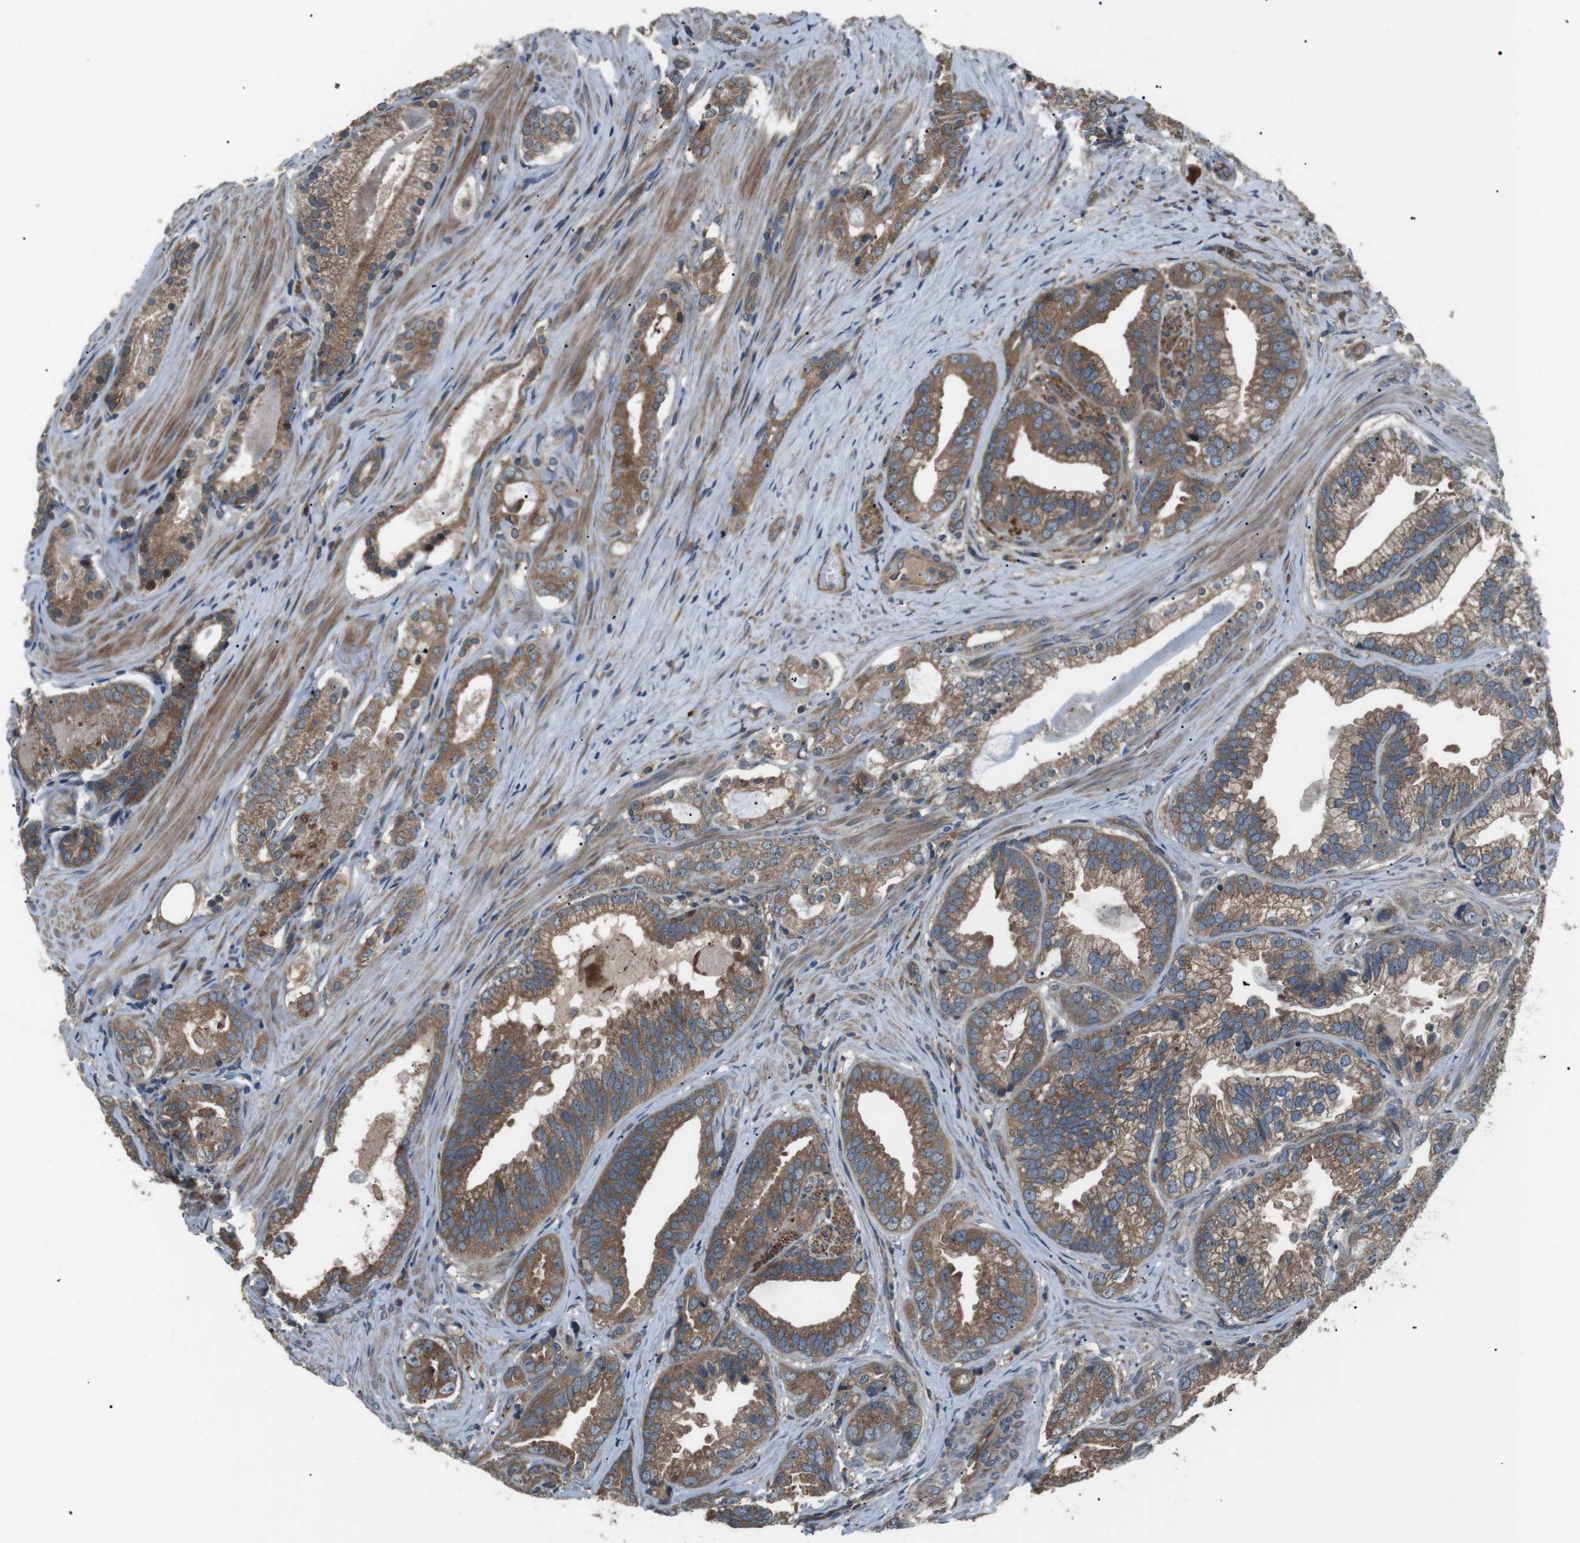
{"staining": {"intensity": "moderate", "quantity": ">75%", "location": "cytoplasmic/membranous"}, "tissue": "prostate cancer", "cell_type": "Tumor cells", "image_type": "cancer", "snomed": [{"axis": "morphology", "description": "Adenocarcinoma, Low grade"}, {"axis": "topography", "description": "Prostate"}], "caption": "Immunohistochemical staining of human prostate low-grade adenocarcinoma demonstrates moderate cytoplasmic/membranous protein staining in approximately >75% of tumor cells. (Stains: DAB in brown, nuclei in blue, Microscopy: brightfield microscopy at high magnification).", "gene": "GPR161", "patient": {"sex": "male", "age": 59}}